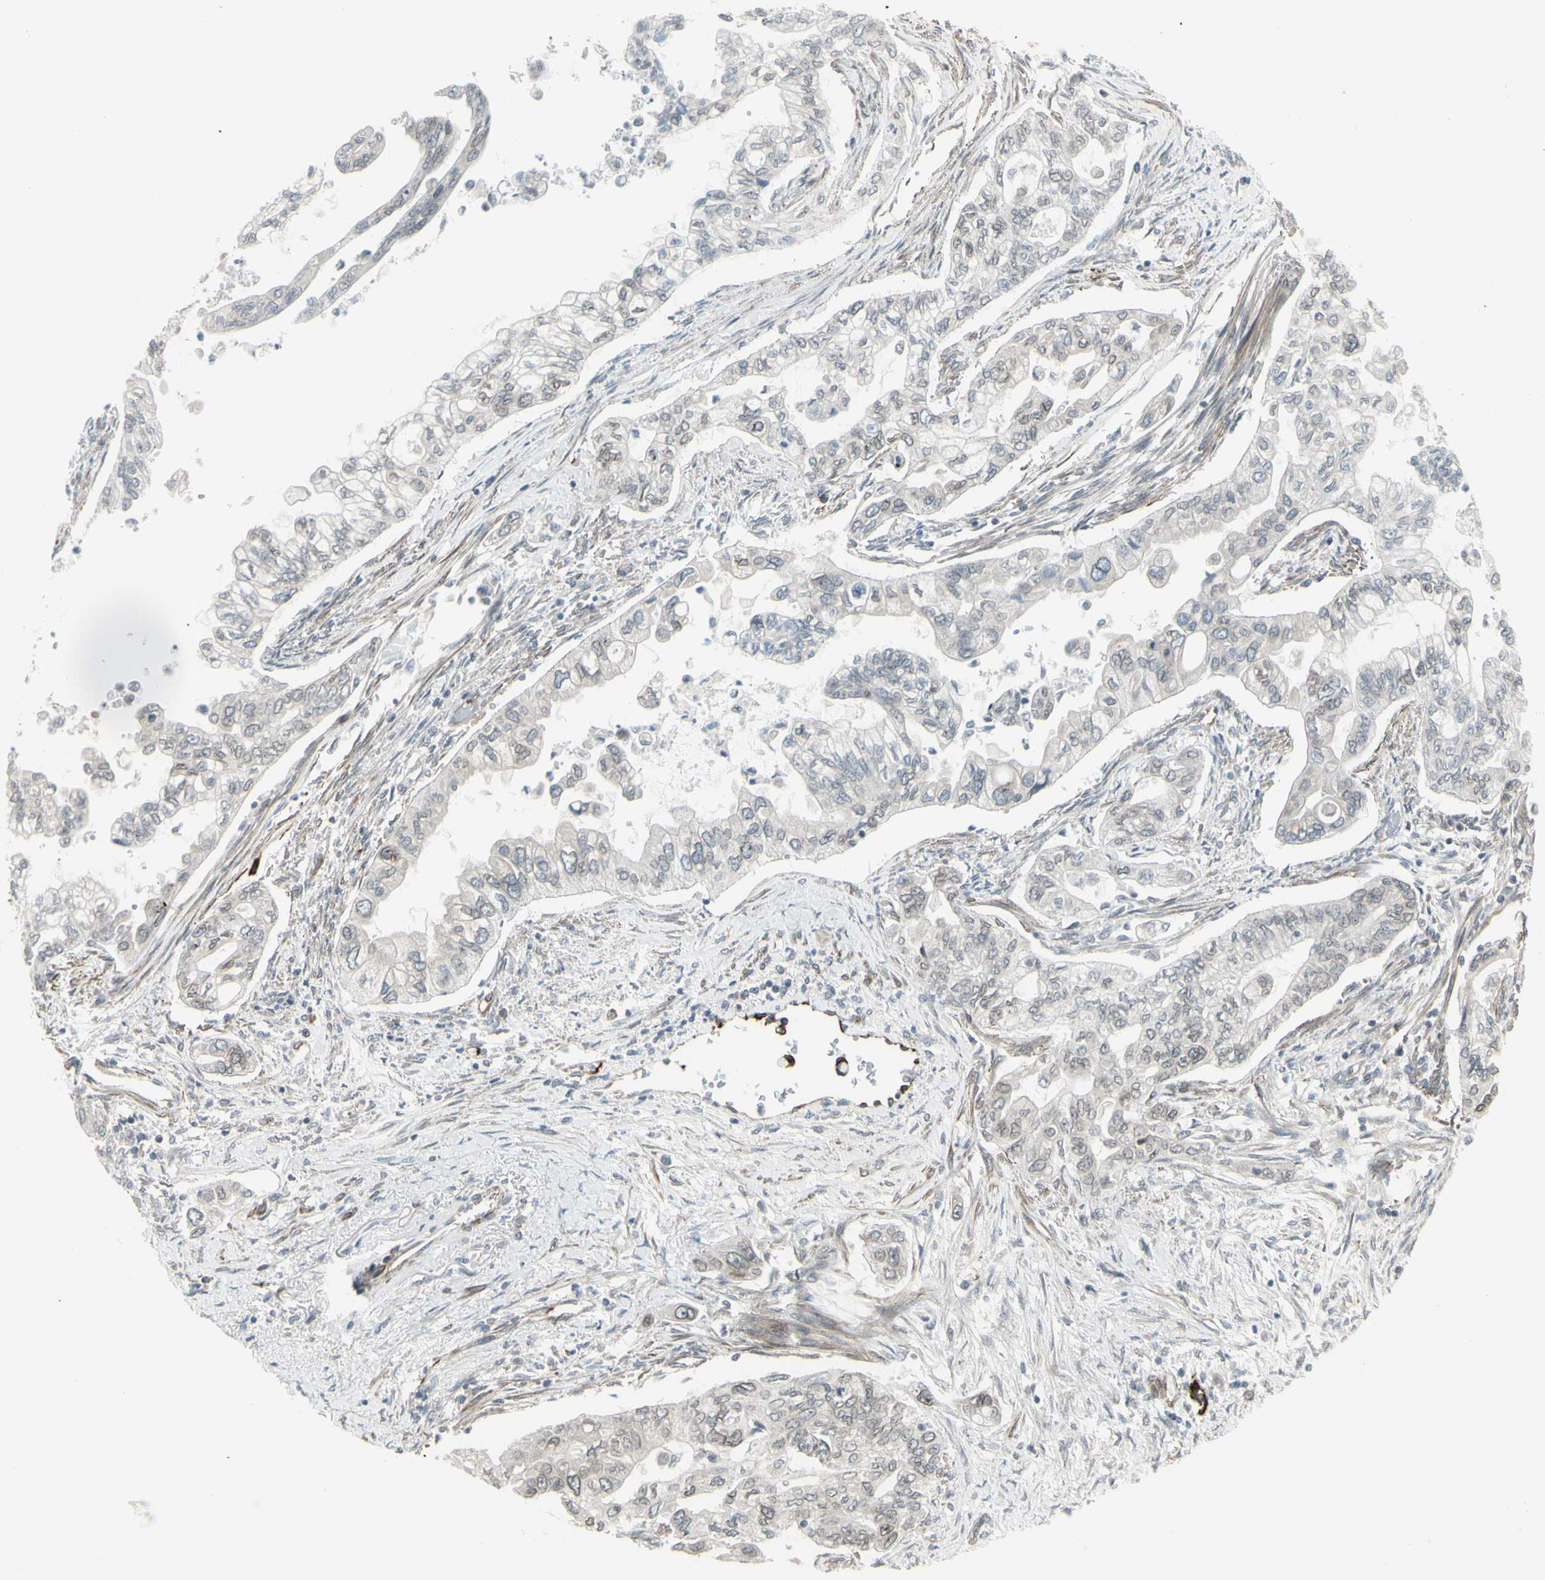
{"staining": {"intensity": "weak", "quantity": ">75%", "location": "cytoplasmic/membranous,nuclear"}, "tissue": "pancreatic cancer", "cell_type": "Tumor cells", "image_type": "cancer", "snomed": [{"axis": "morphology", "description": "Normal tissue, NOS"}, {"axis": "topography", "description": "Pancreas"}], "caption": "This micrograph demonstrates immunohistochemistry staining of human pancreatic cancer, with low weak cytoplasmic/membranous and nuclear positivity in approximately >75% of tumor cells.", "gene": "DTX3L", "patient": {"sex": "male", "age": 42}}